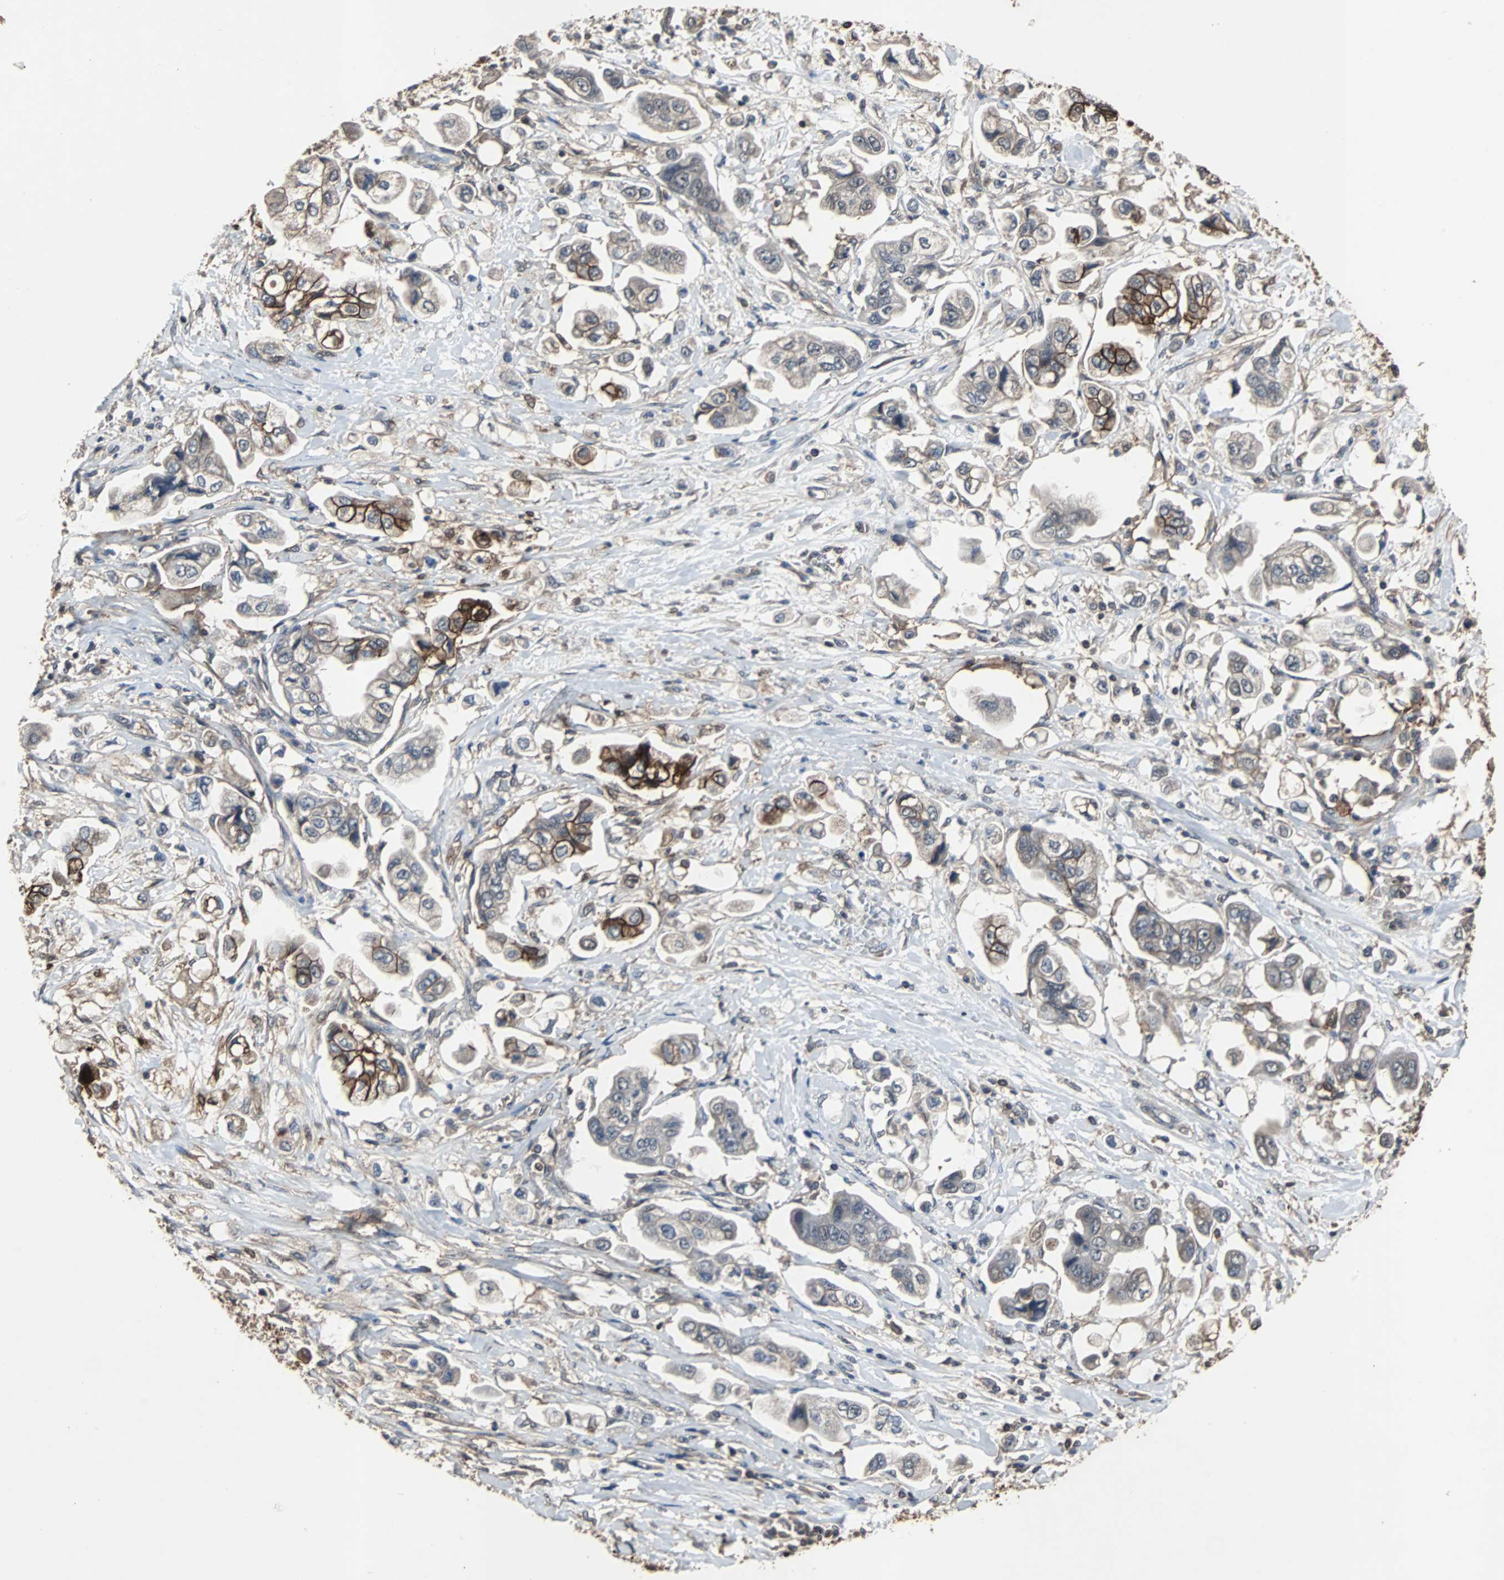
{"staining": {"intensity": "strong", "quantity": "25%-75%", "location": "cytoplasmic/membranous"}, "tissue": "stomach cancer", "cell_type": "Tumor cells", "image_type": "cancer", "snomed": [{"axis": "morphology", "description": "Adenocarcinoma, NOS"}, {"axis": "topography", "description": "Stomach"}], "caption": "Protein expression analysis of human stomach adenocarcinoma reveals strong cytoplasmic/membranous staining in approximately 25%-75% of tumor cells.", "gene": "NDRG1", "patient": {"sex": "male", "age": 62}}